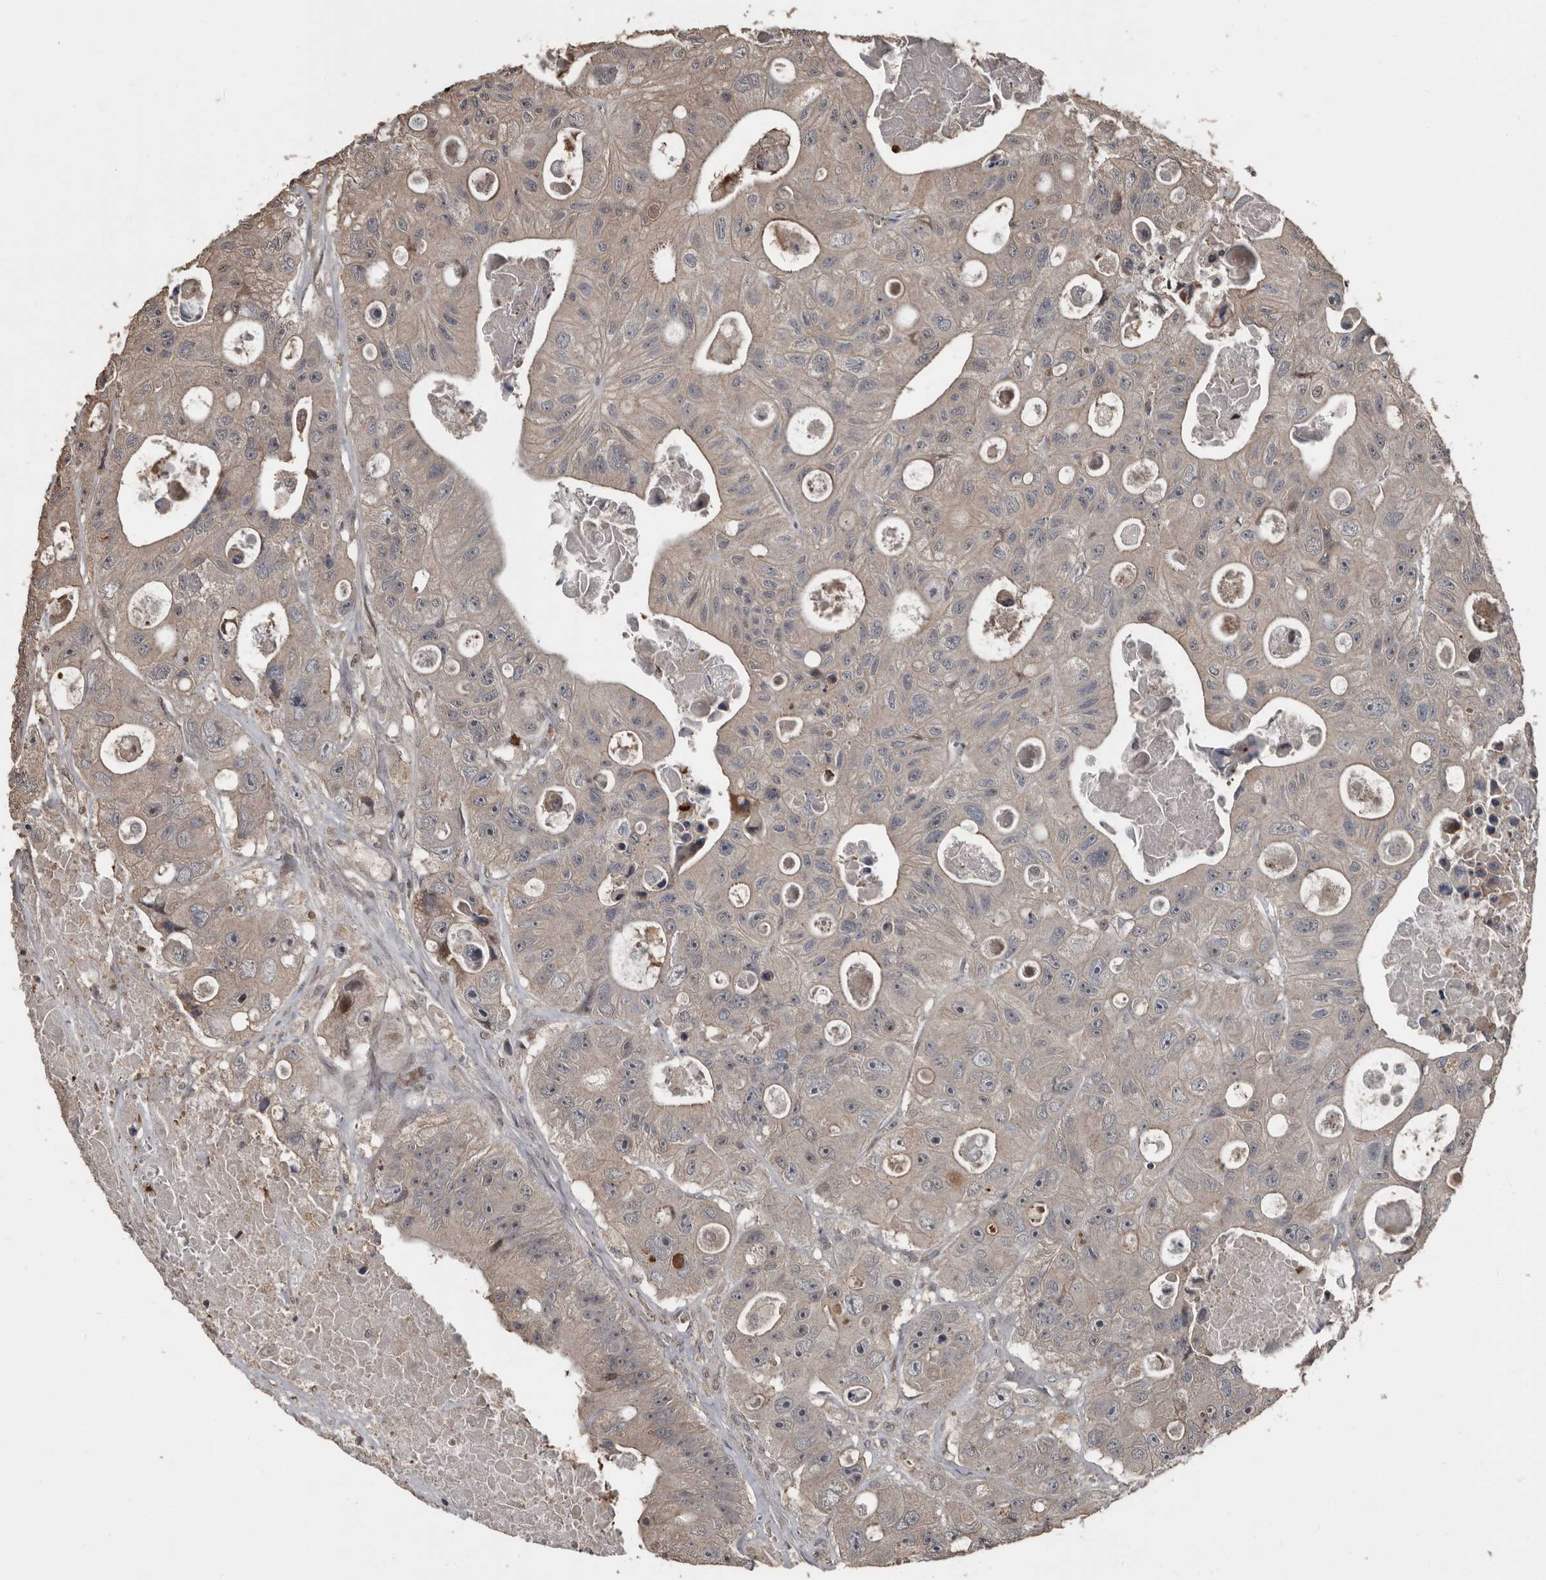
{"staining": {"intensity": "weak", "quantity": "<25%", "location": "cytoplasmic/membranous"}, "tissue": "colorectal cancer", "cell_type": "Tumor cells", "image_type": "cancer", "snomed": [{"axis": "morphology", "description": "Adenocarcinoma, NOS"}, {"axis": "topography", "description": "Colon"}], "caption": "This is a image of immunohistochemistry (IHC) staining of adenocarcinoma (colorectal), which shows no staining in tumor cells.", "gene": "FSBP", "patient": {"sex": "female", "age": 46}}